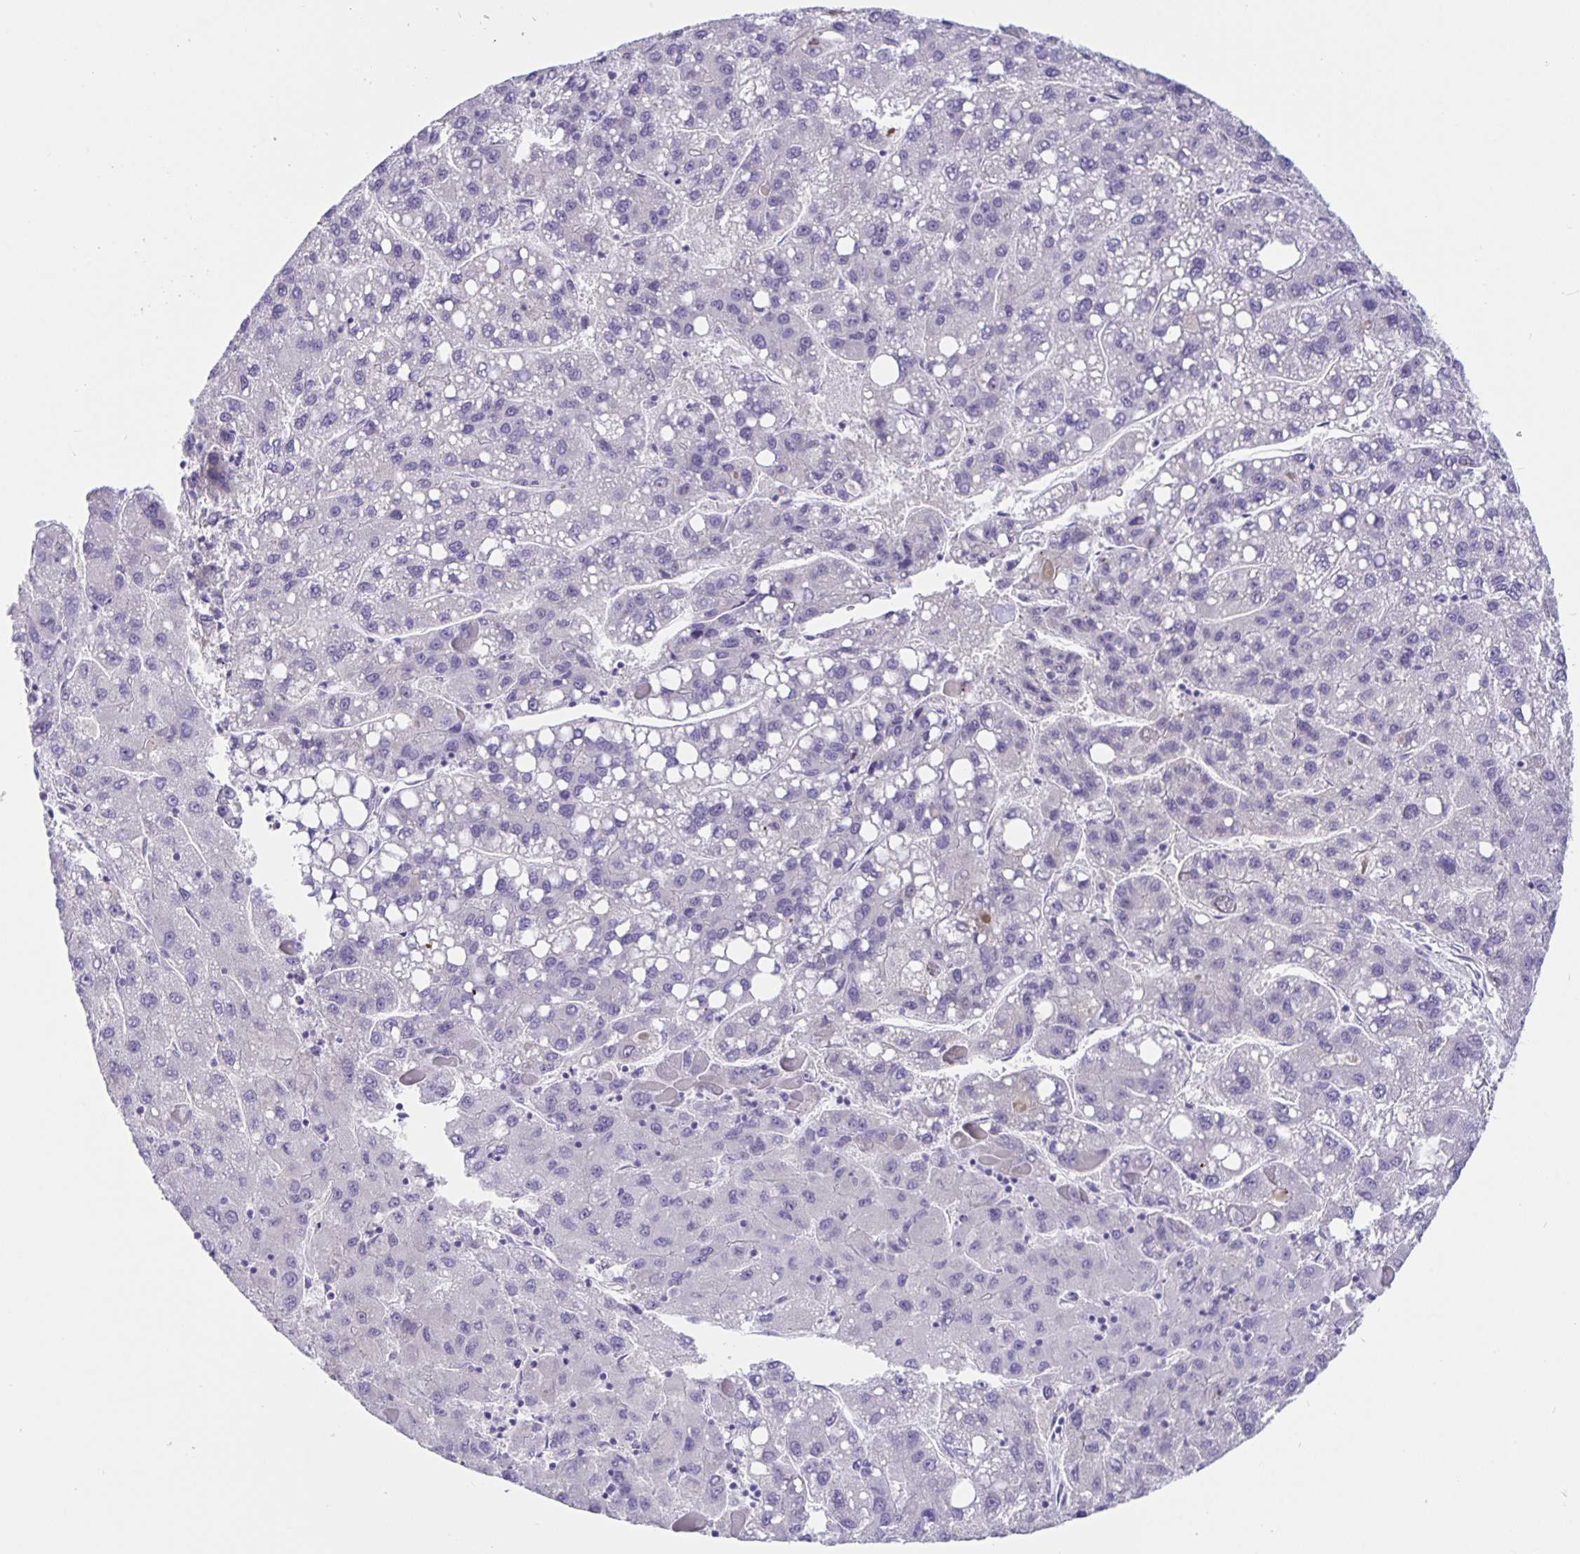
{"staining": {"intensity": "negative", "quantity": "none", "location": "none"}, "tissue": "liver cancer", "cell_type": "Tumor cells", "image_type": "cancer", "snomed": [{"axis": "morphology", "description": "Carcinoma, Hepatocellular, NOS"}, {"axis": "topography", "description": "Liver"}], "caption": "IHC of hepatocellular carcinoma (liver) demonstrates no staining in tumor cells.", "gene": "FOSL2", "patient": {"sex": "female", "age": 82}}